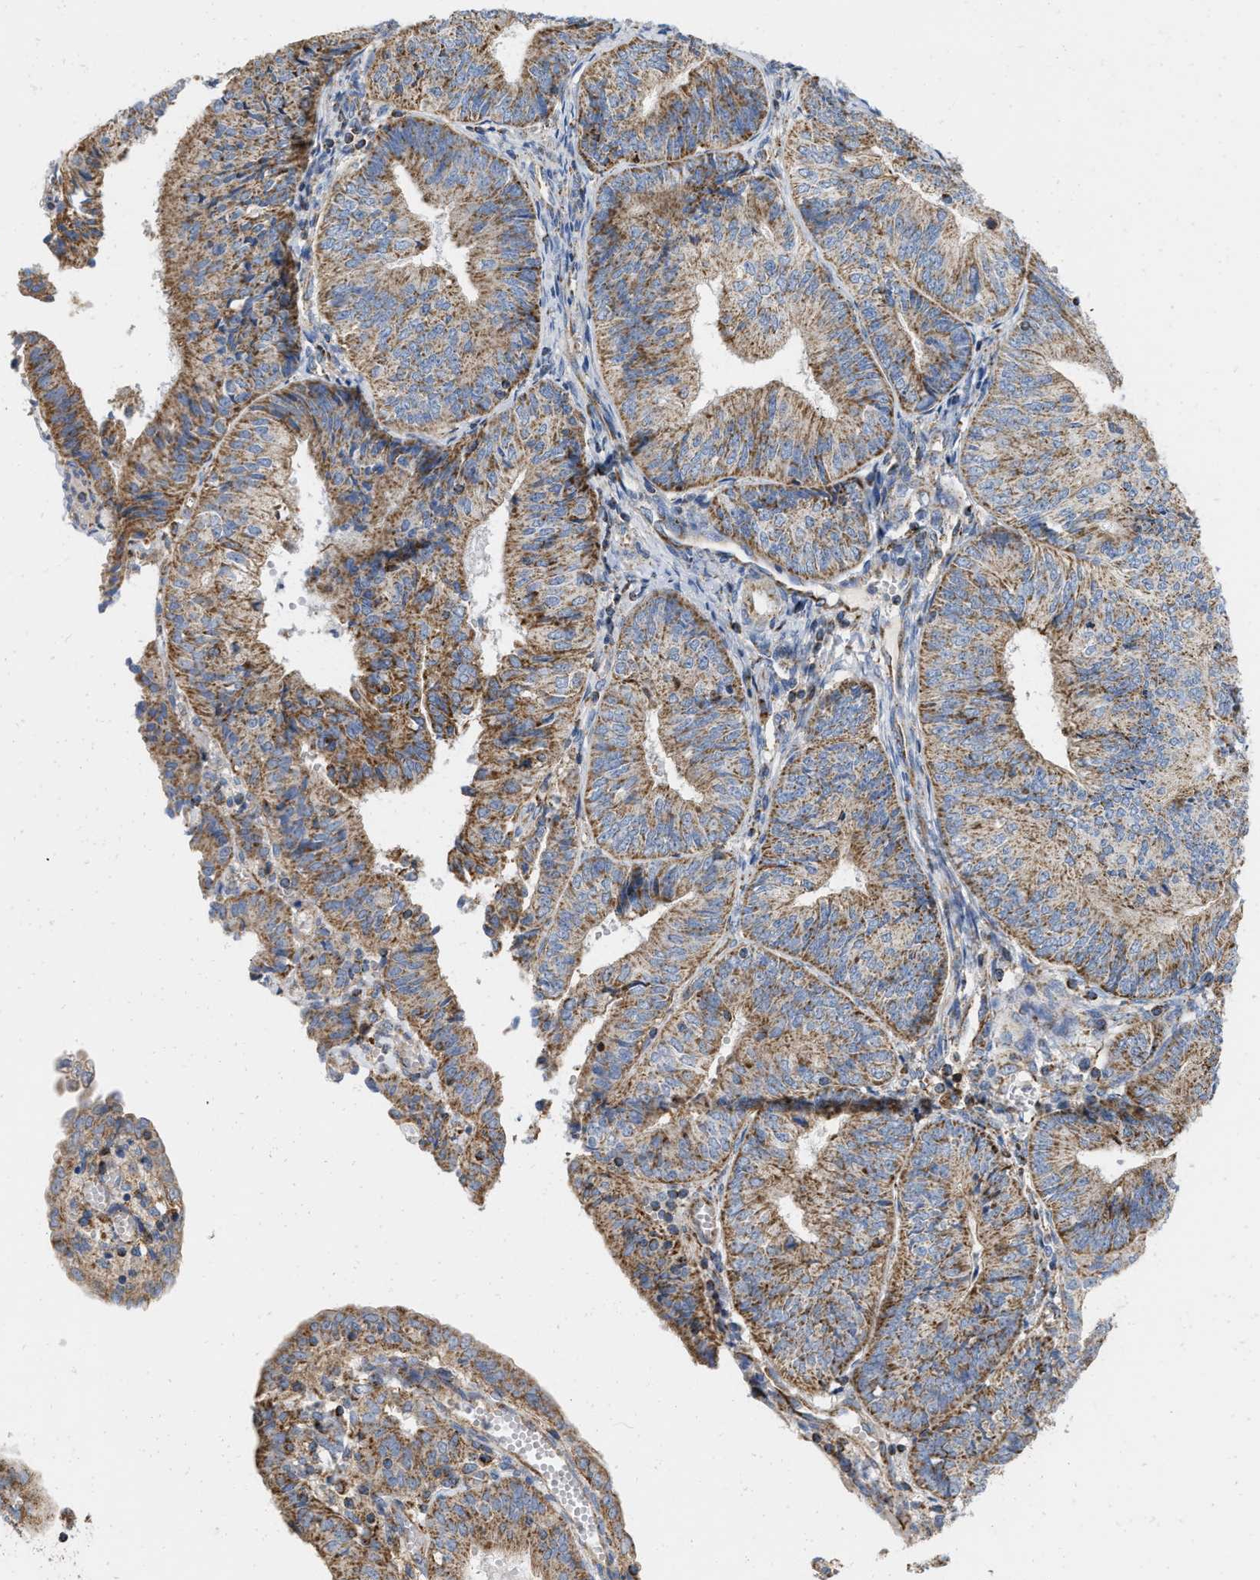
{"staining": {"intensity": "strong", "quantity": ">75%", "location": "cytoplasmic/membranous"}, "tissue": "endometrial cancer", "cell_type": "Tumor cells", "image_type": "cancer", "snomed": [{"axis": "morphology", "description": "Adenocarcinoma, NOS"}, {"axis": "topography", "description": "Endometrium"}], "caption": "Immunohistochemical staining of endometrial cancer (adenocarcinoma) displays high levels of strong cytoplasmic/membranous positivity in approximately >75% of tumor cells.", "gene": "GRB10", "patient": {"sex": "female", "age": 58}}